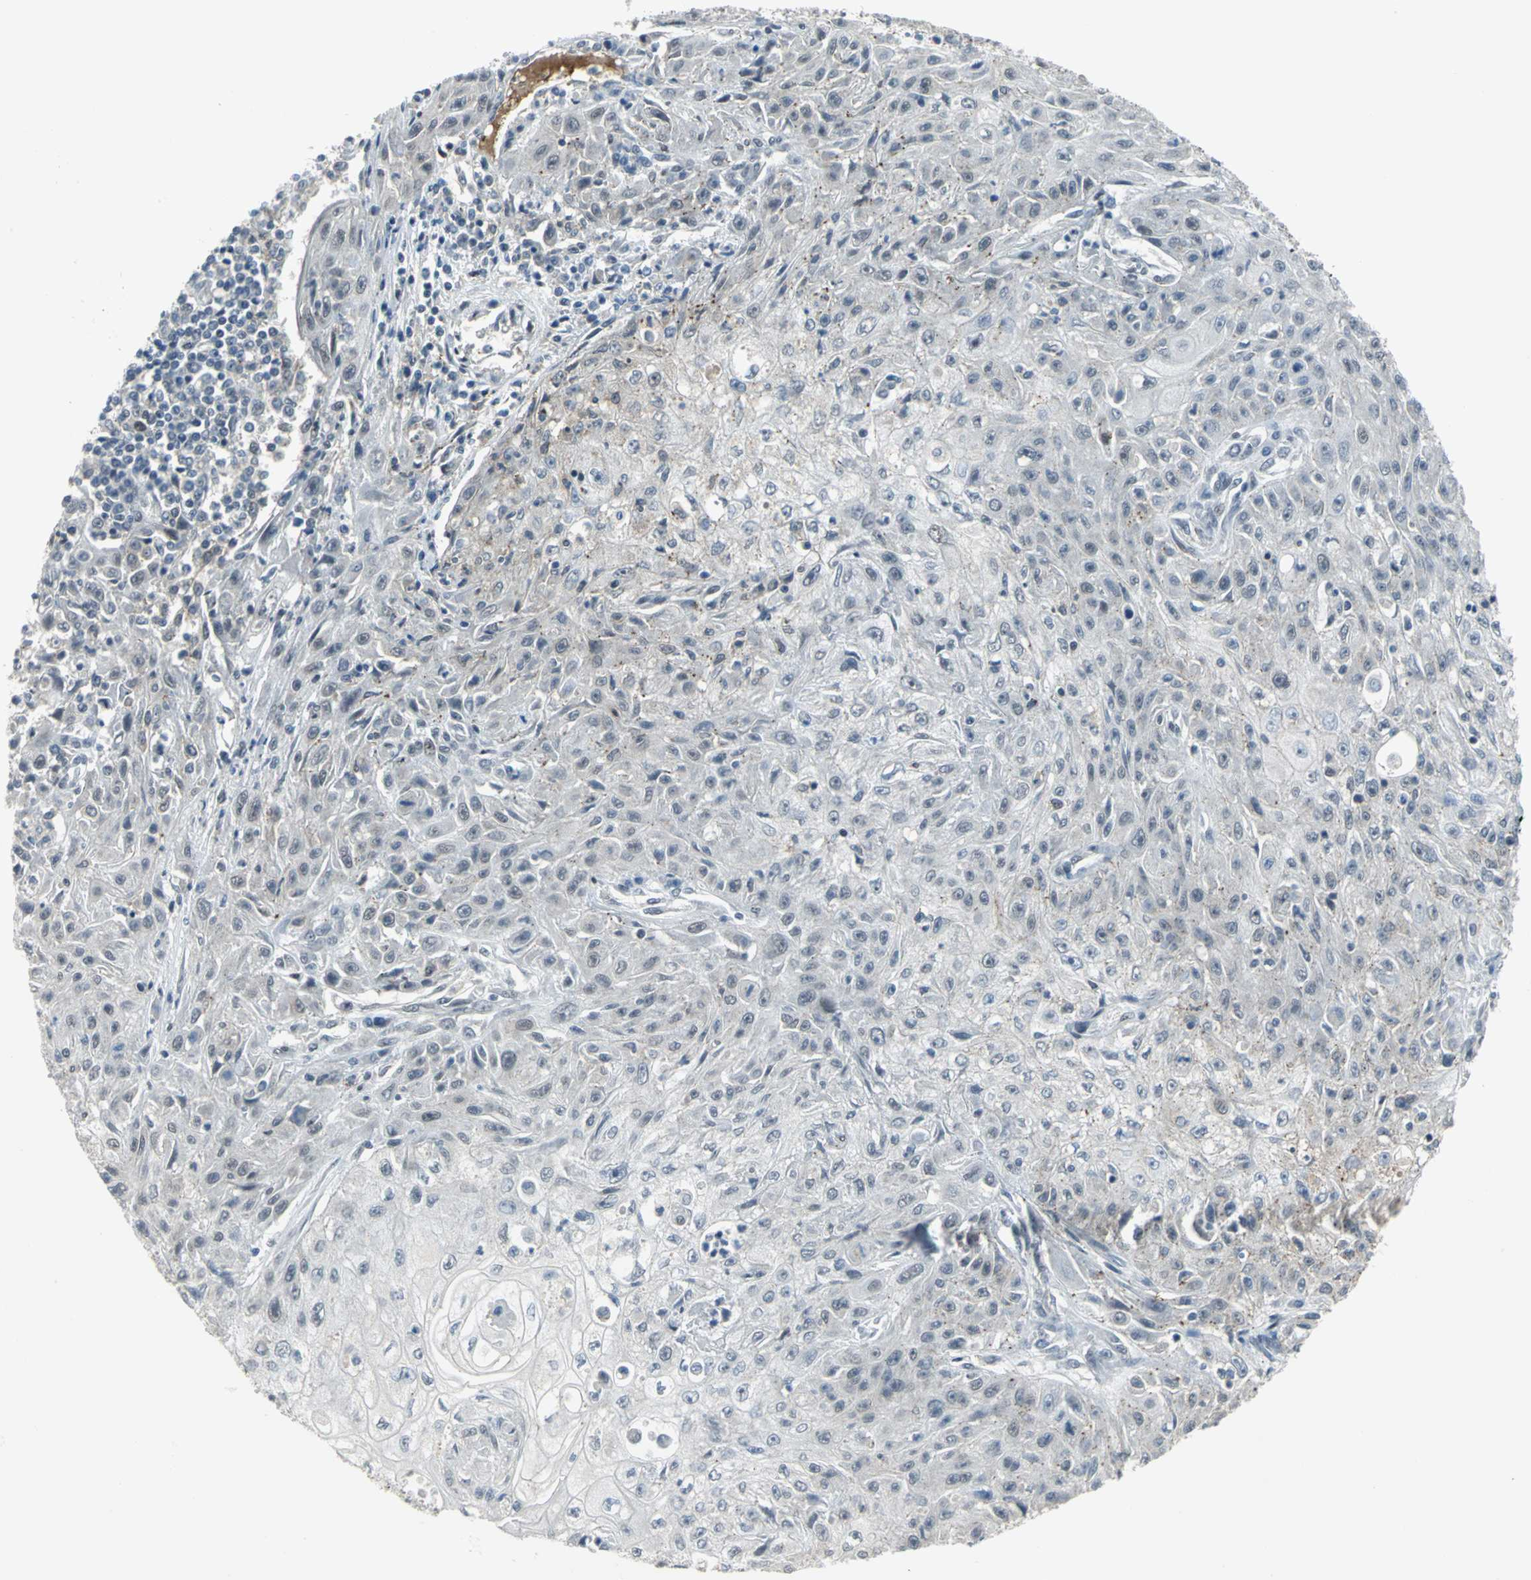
{"staining": {"intensity": "weak", "quantity": "25%-75%", "location": "nuclear"}, "tissue": "skin cancer", "cell_type": "Tumor cells", "image_type": "cancer", "snomed": [{"axis": "morphology", "description": "Squamous cell carcinoma, NOS"}, {"axis": "topography", "description": "Skin"}], "caption": "An image of human skin cancer (squamous cell carcinoma) stained for a protein shows weak nuclear brown staining in tumor cells.", "gene": "GLI3", "patient": {"sex": "male", "age": 75}}